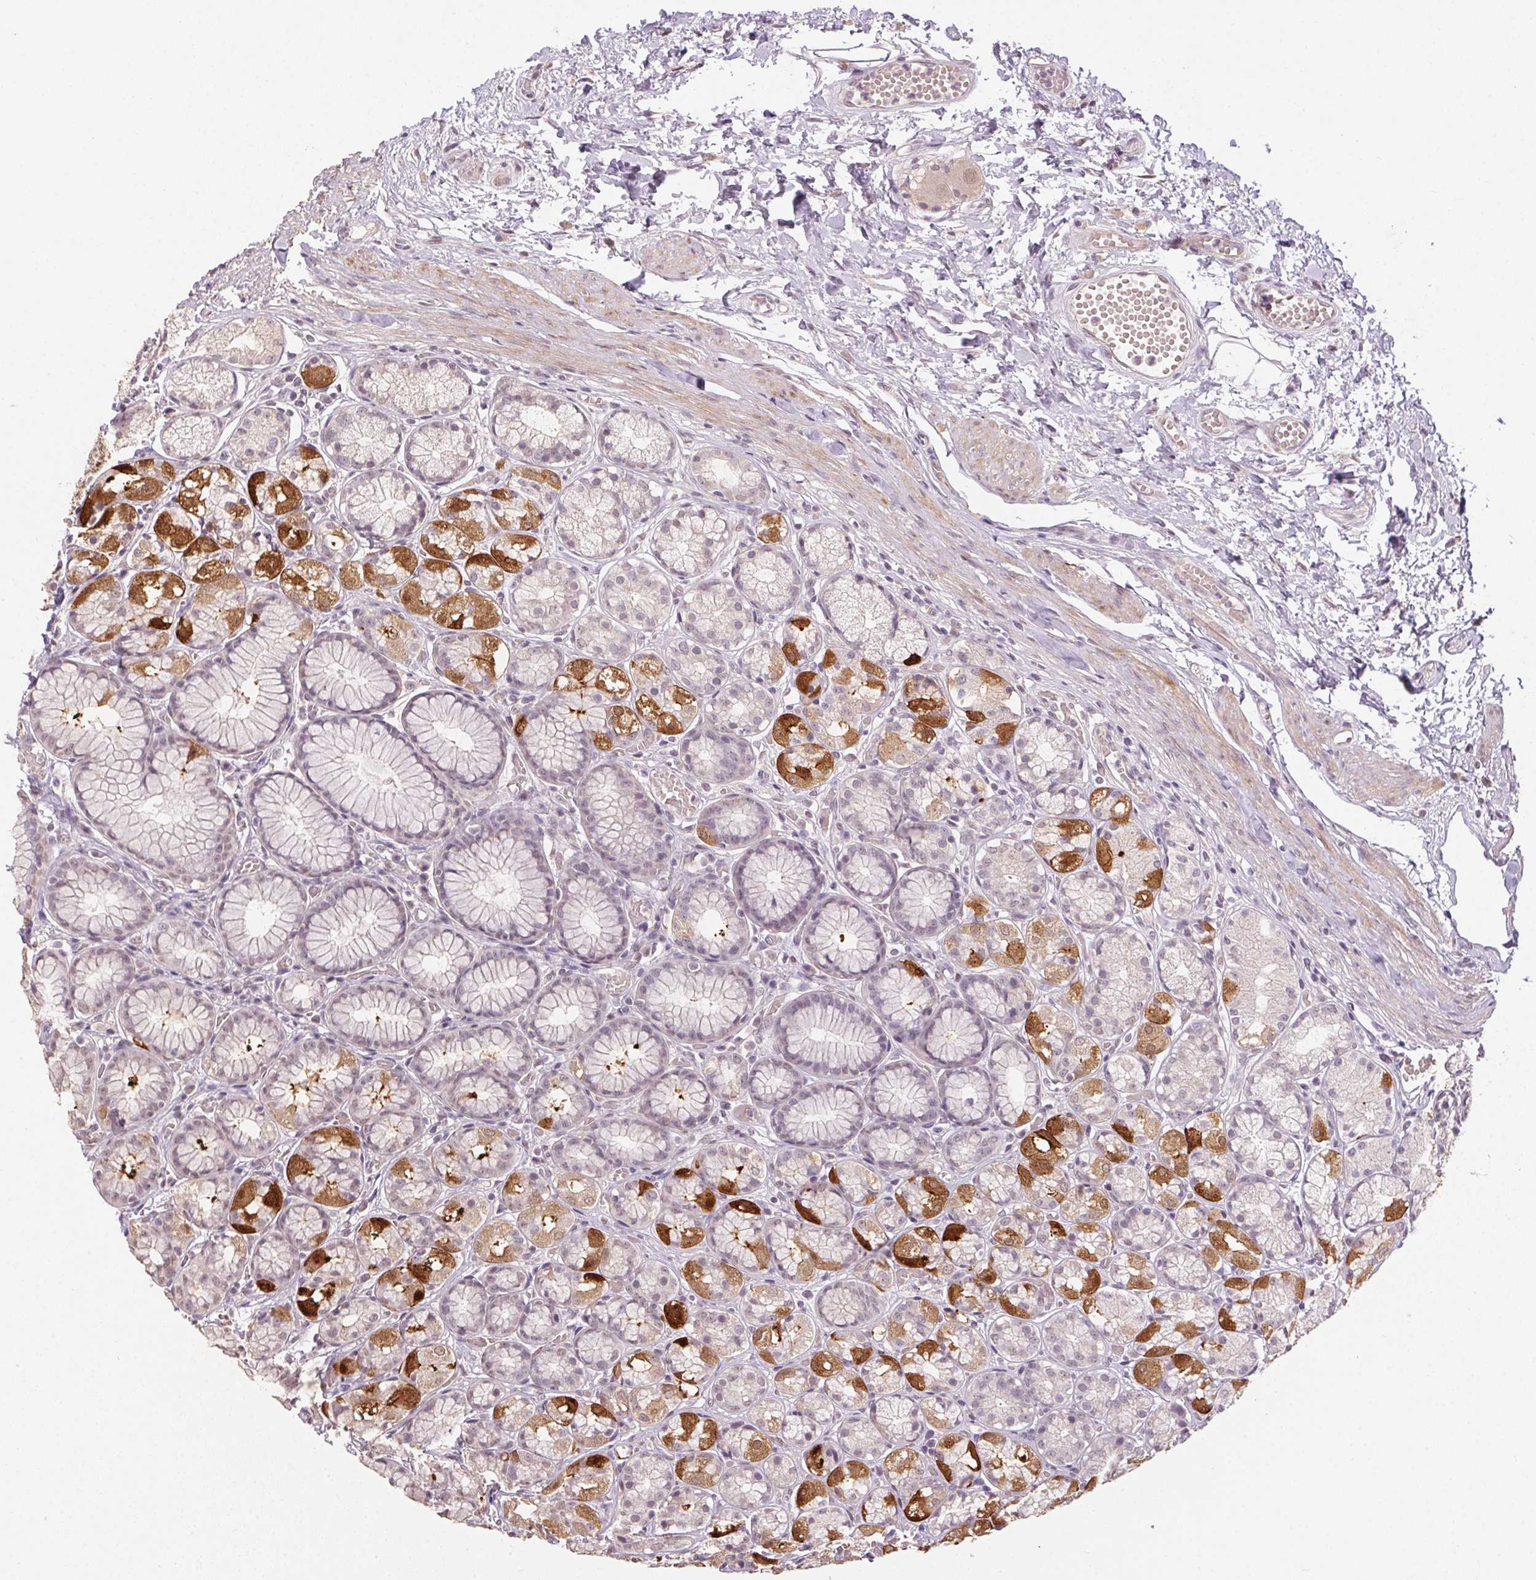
{"staining": {"intensity": "strong", "quantity": "<25%", "location": "cytoplasmic/membranous"}, "tissue": "stomach", "cell_type": "Glandular cells", "image_type": "normal", "snomed": [{"axis": "morphology", "description": "Normal tissue, NOS"}, {"axis": "topography", "description": "Stomach"}], "caption": "High-magnification brightfield microscopy of benign stomach stained with DAB (brown) and counterstained with hematoxylin (blue). glandular cells exhibit strong cytoplasmic/membranous expression is appreciated in approximately<25% of cells. The protein is stained brown, and the nuclei are stained in blue (DAB (3,3'-diaminobenzidine) IHC with brightfield microscopy, high magnification).", "gene": "PPP4R4", "patient": {"sex": "male", "age": 70}}